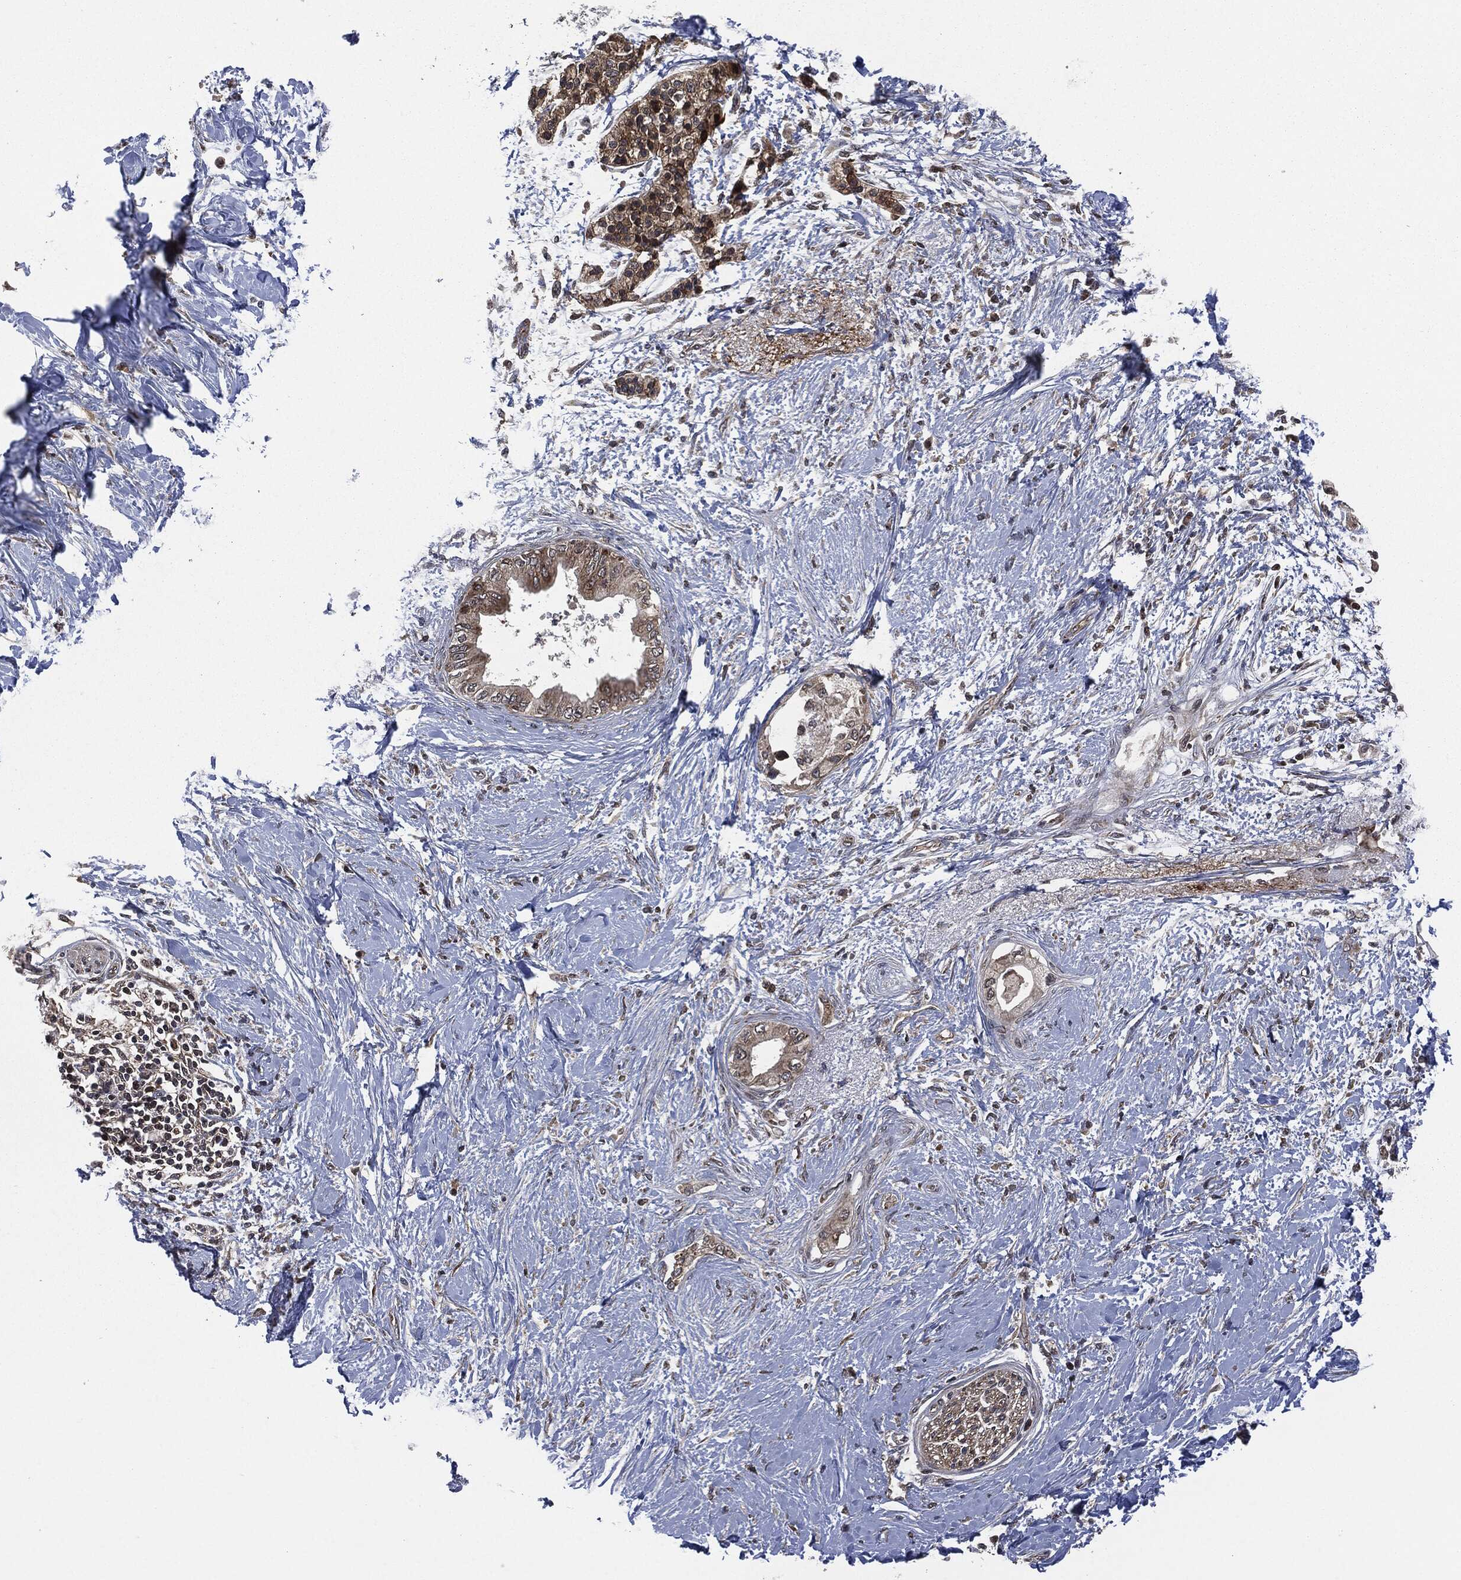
{"staining": {"intensity": "moderate", "quantity": ">75%", "location": "cytoplasmic/membranous"}, "tissue": "pancreatic cancer", "cell_type": "Tumor cells", "image_type": "cancer", "snomed": [{"axis": "morphology", "description": "Normal tissue, NOS"}, {"axis": "morphology", "description": "Adenocarcinoma, NOS"}, {"axis": "topography", "description": "Pancreas"}, {"axis": "topography", "description": "Duodenum"}], "caption": "Immunohistochemical staining of pancreatic cancer demonstrates medium levels of moderate cytoplasmic/membranous protein expression in approximately >75% of tumor cells.", "gene": "HRAS", "patient": {"sex": "female", "age": 60}}